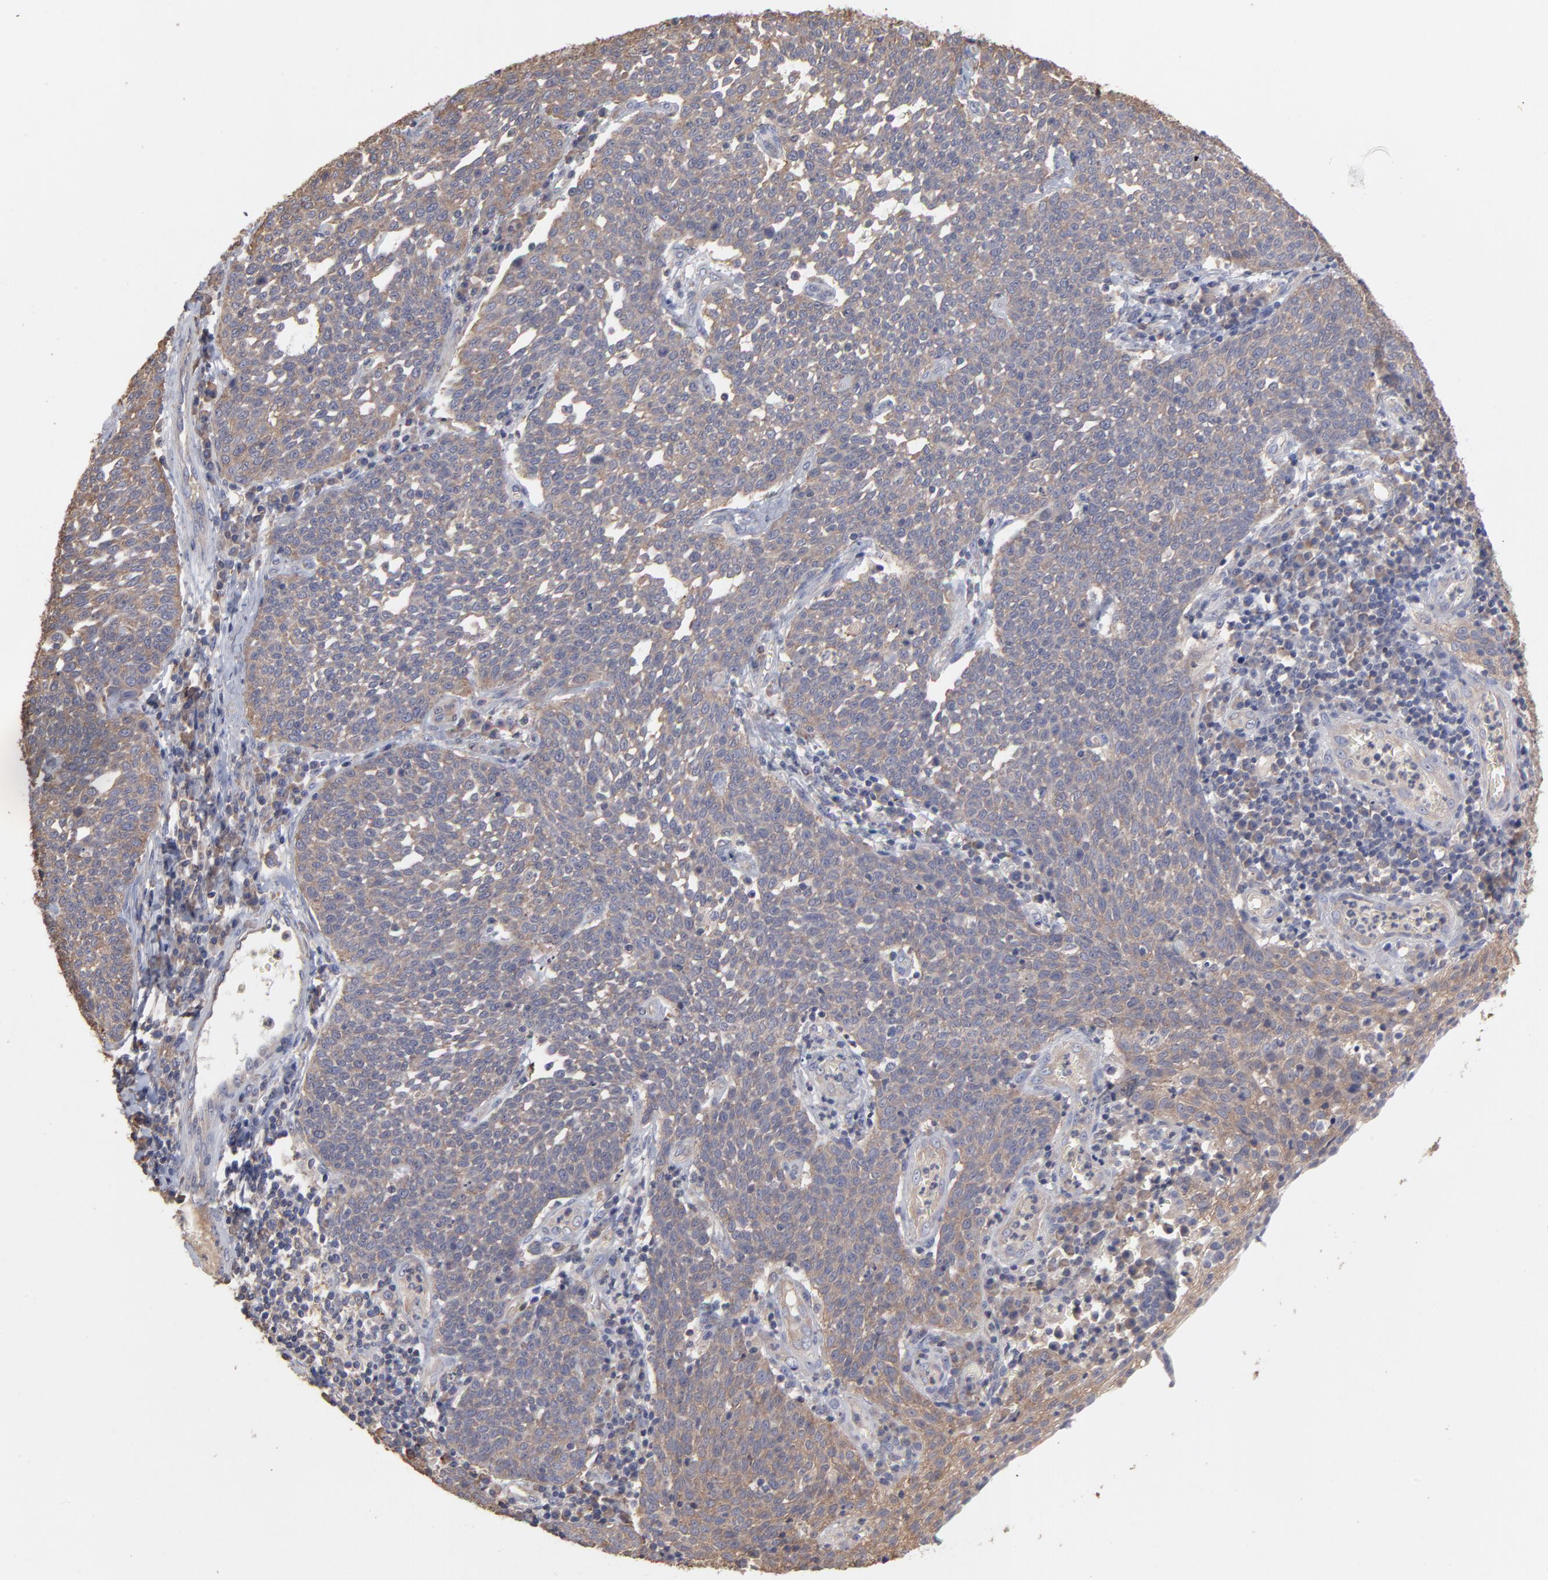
{"staining": {"intensity": "weak", "quantity": ">75%", "location": "cytoplasmic/membranous"}, "tissue": "cervical cancer", "cell_type": "Tumor cells", "image_type": "cancer", "snomed": [{"axis": "morphology", "description": "Squamous cell carcinoma, NOS"}, {"axis": "topography", "description": "Cervix"}], "caption": "Human cervical squamous cell carcinoma stained with a brown dye shows weak cytoplasmic/membranous positive positivity in approximately >75% of tumor cells.", "gene": "TANGO2", "patient": {"sex": "female", "age": 34}}